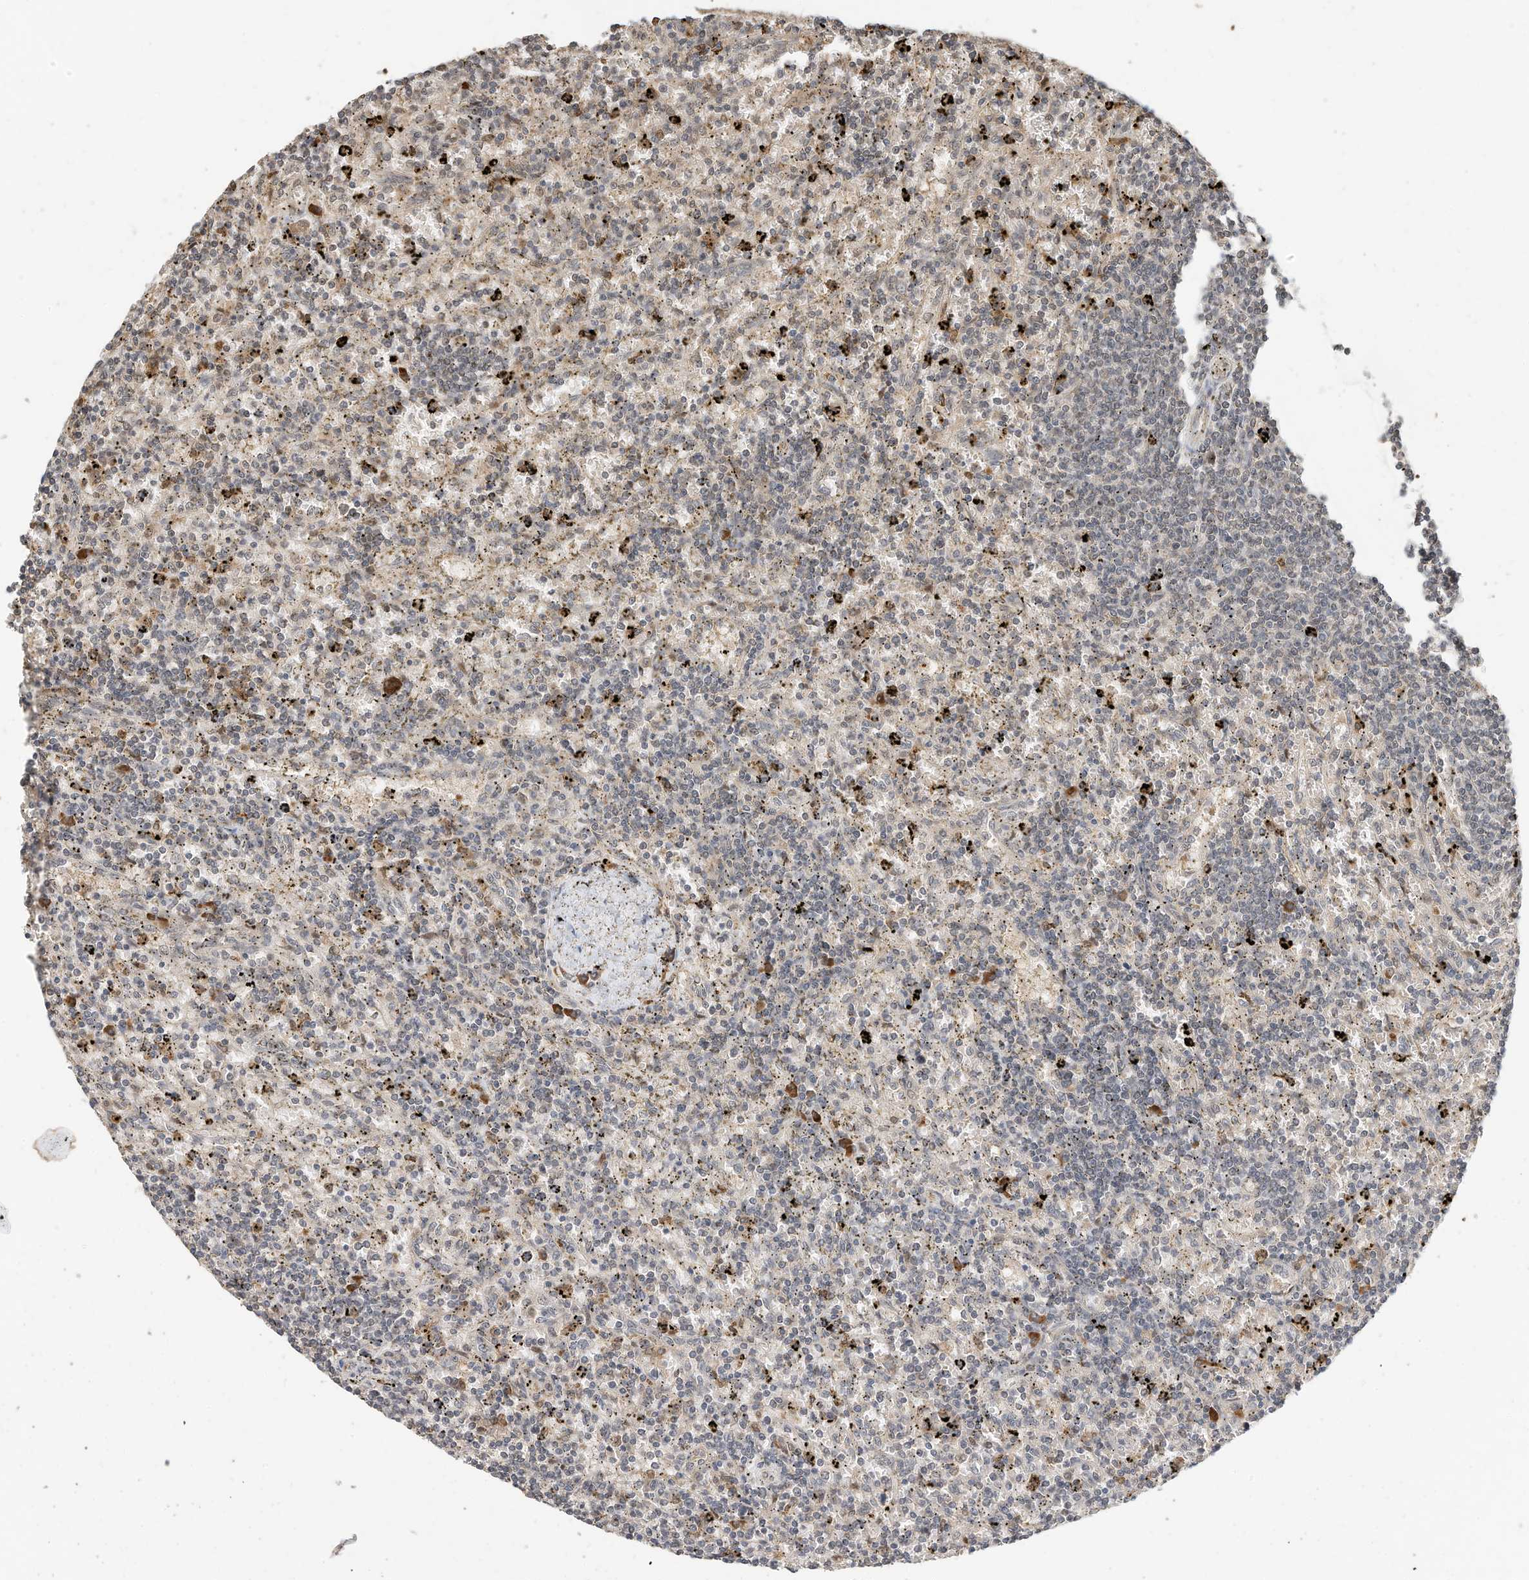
{"staining": {"intensity": "negative", "quantity": "none", "location": "none"}, "tissue": "lymphoma", "cell_type": "Tumor cells", "image_type": "cancer", "snomed": [{"axis": "morphology", "description": "Malignant lymphoma, non-Hodgkin's type, Low grade"}, {"axis": "topography", "description": "Spleen"}], "caption": "Photomicrograph shows no significant protein positivity in tumor cells of lymphoma.", "gene": "OFD1", "patient": {"sex": "male", "age": 76}}